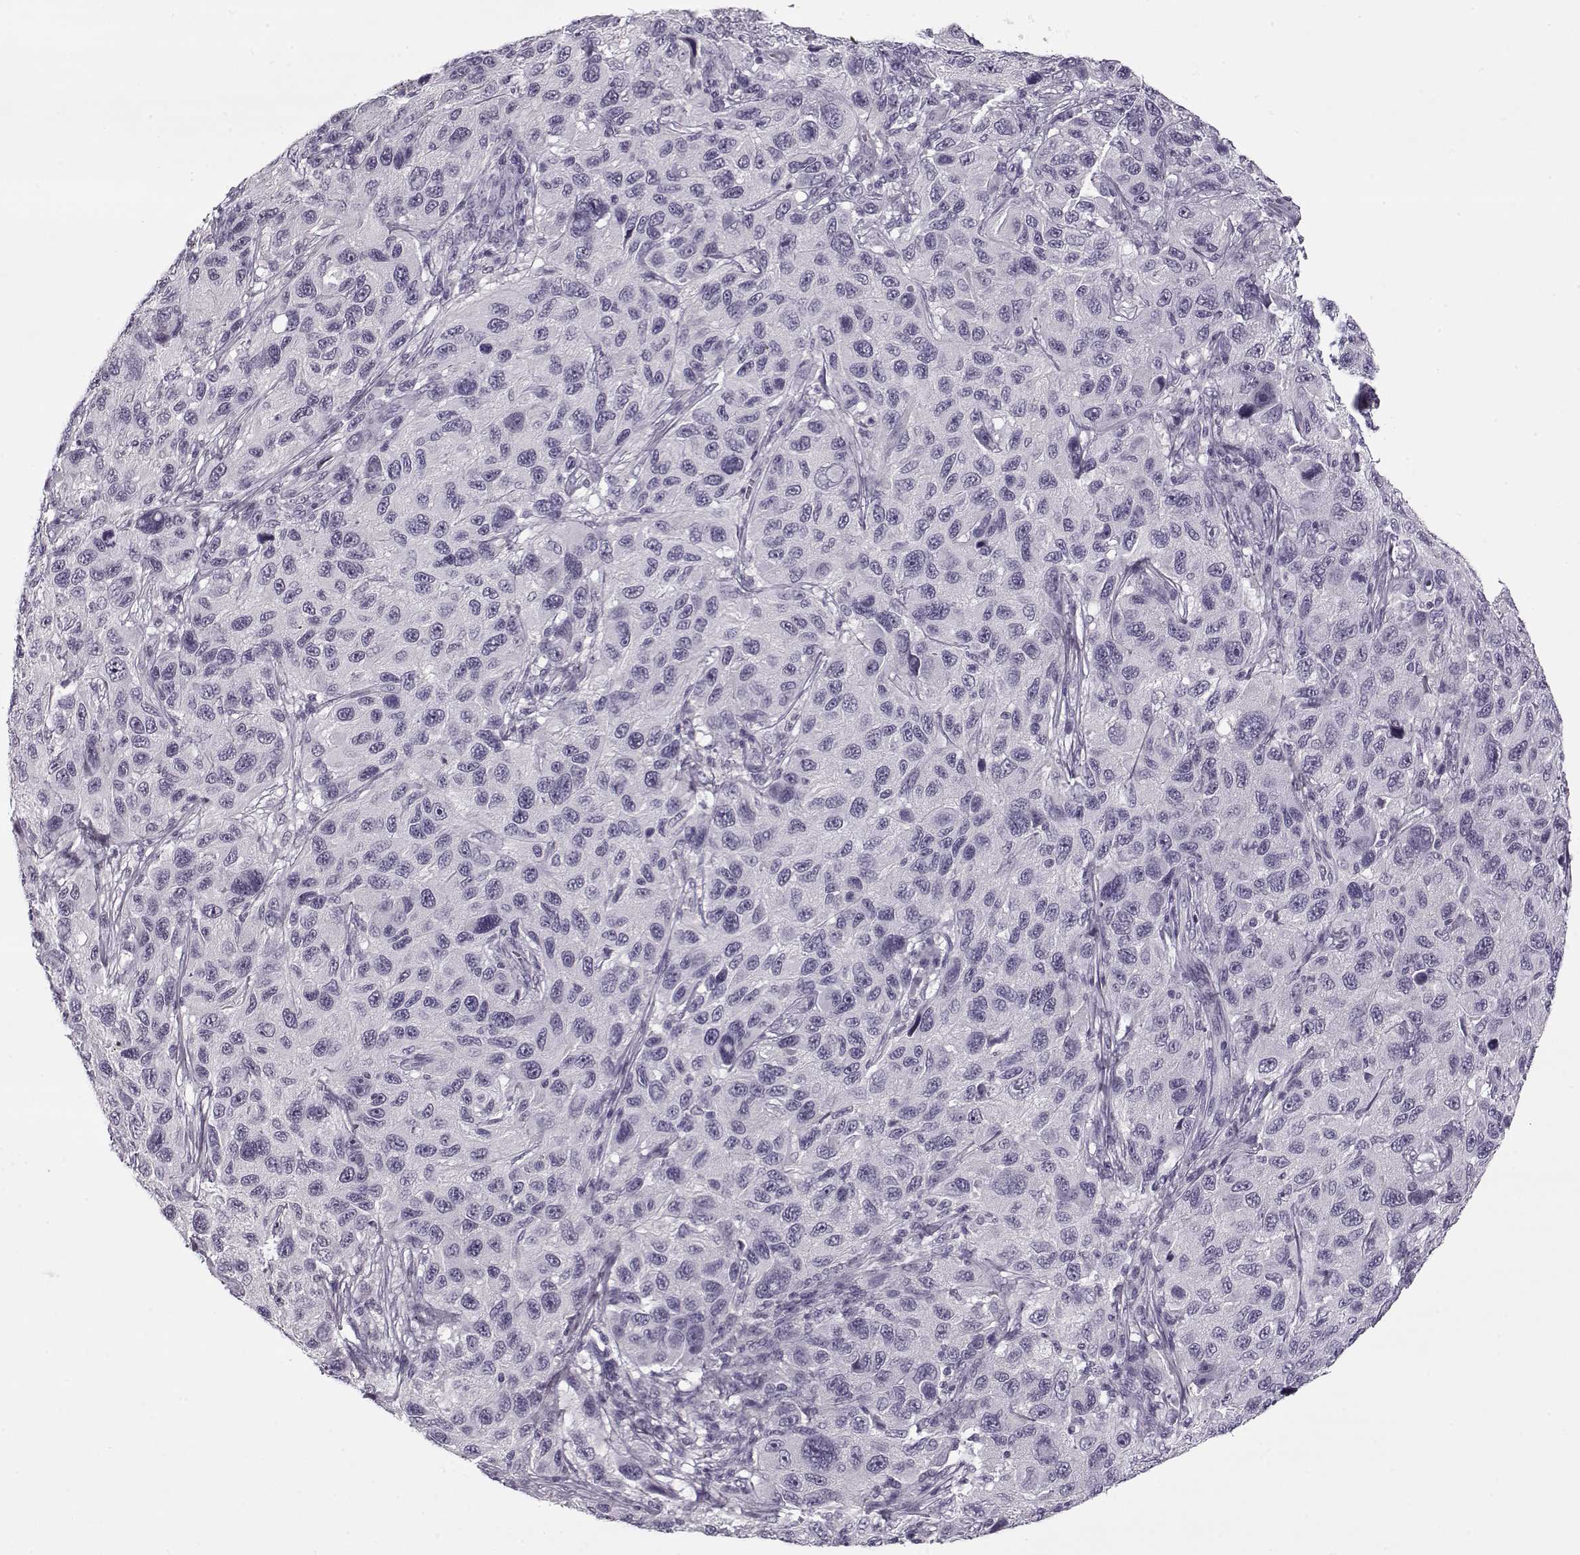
{"staining": {"intensity": "negative", "quantity": "none", "location": "none"}, "tissue": "melanoma", "cell_type": "Tumor cells", "image_type": "cancer", "snomed": [{"axis": "morphology", "description": "Malignant melanoma, NOS"}, {"axis": "topography", "description": "Skin"}], "caption": "A high-resolution photomicrograph shows IHC staining of malignant melanoma, which reveals no significant expression in tumor cells. The staining was performed using DAB to visualize the protein expression in brown, while the nuclei were stained in blue with hematoxylin (Magnification: 20x).", "gene": "PNMT", "patient": {"sex": "male", "age": 53}}